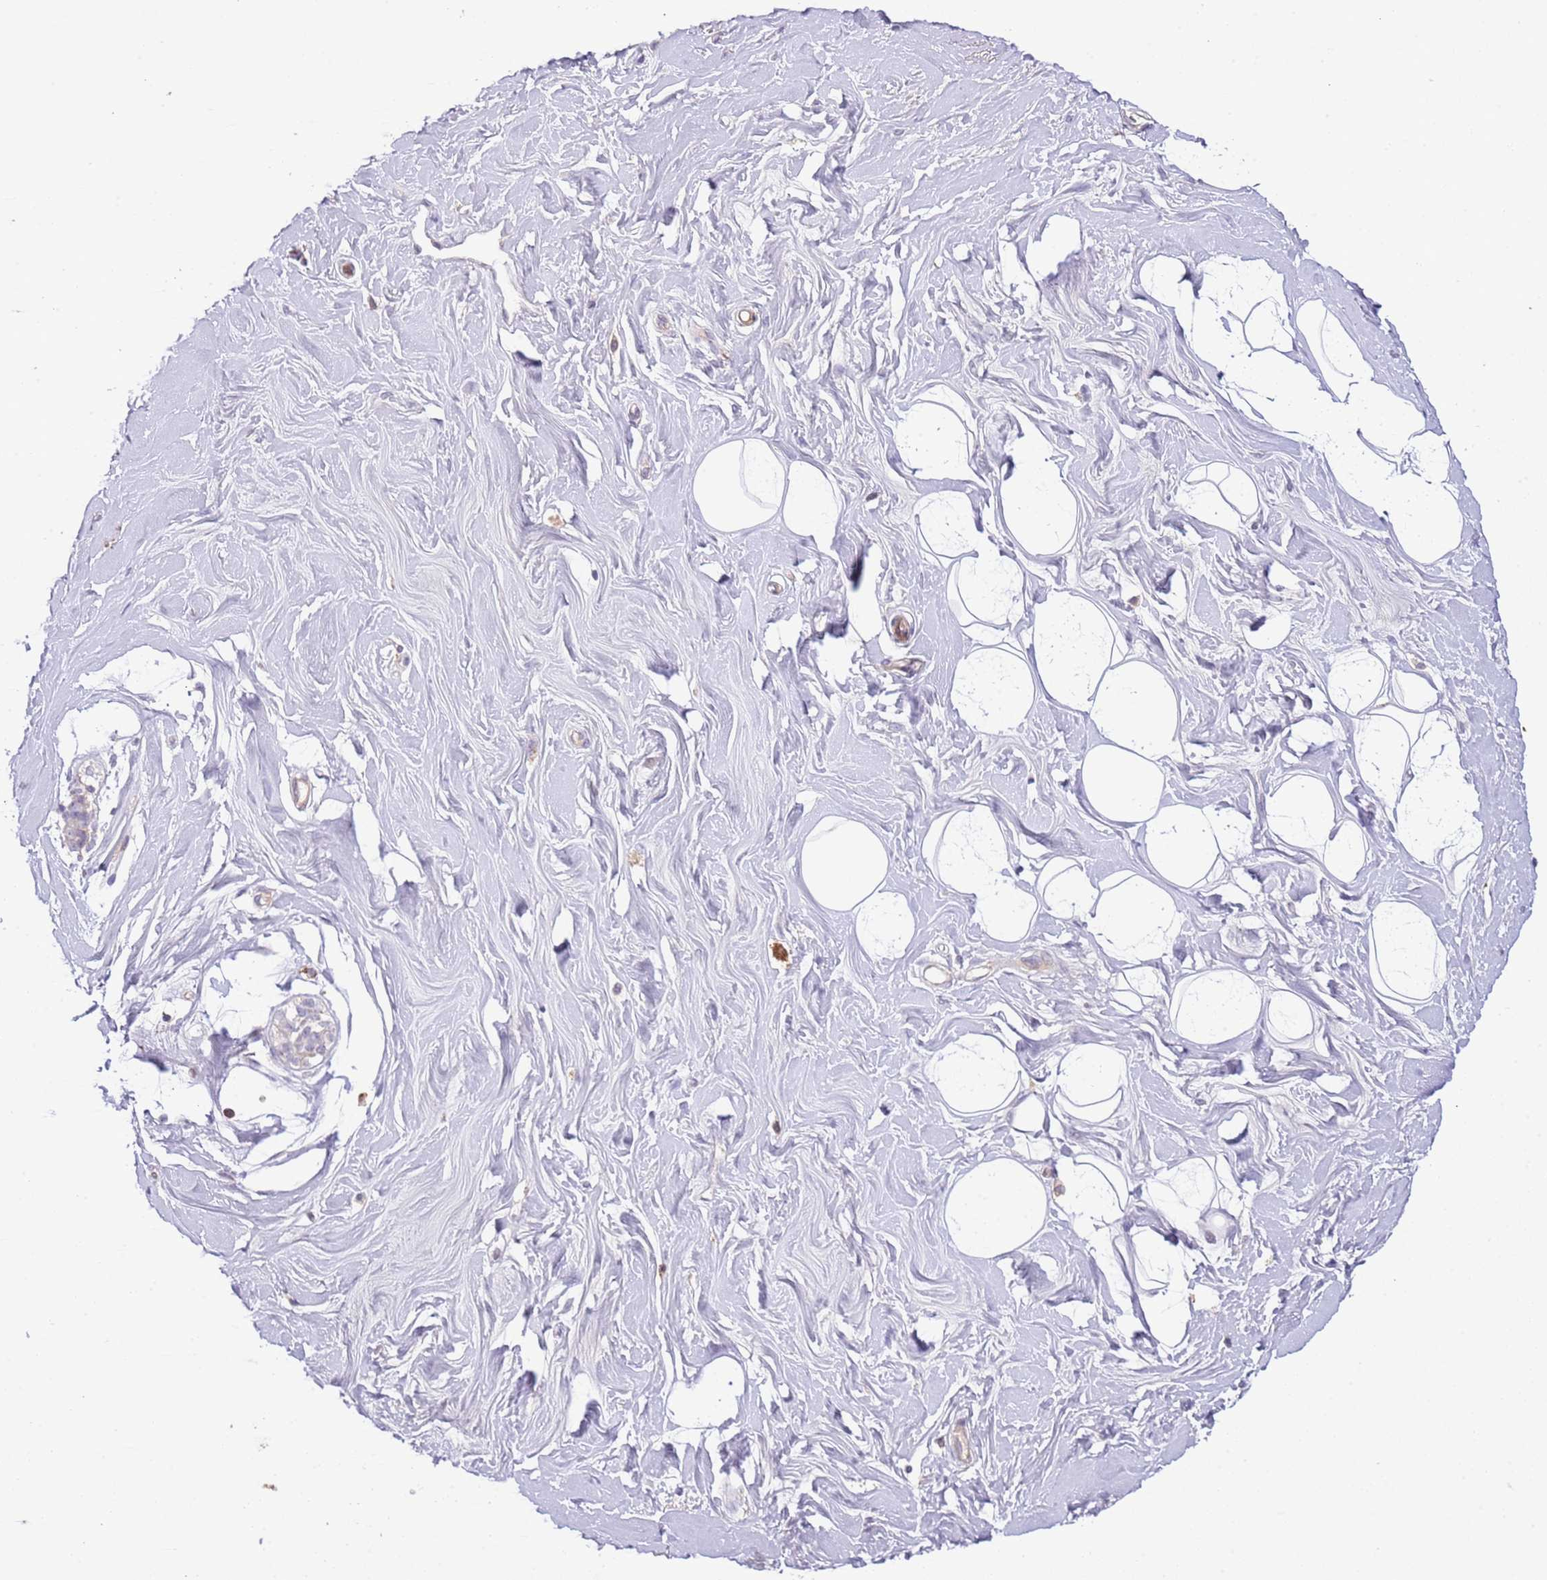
{"staining": {"intensity": "negative", "quantity": "none", "location": "none"}, "tissue": "adipose tissue", "cell_type": "Adipocytes", "image_type": "normal", "snomed": [{"axis": "morphology", "description": "Normal tissue, NOS"}, {"axis": "topography", "description": "Cartilage tissue"}, {"axis": "topography", "description": "Bronchus"}], "caption": "This is an IHC micrograph of benign human adipose tissue. There is no positivity in adipocytes.", "gene": "ABHD17A", "patient": {"sex": "male", "age": 56}}